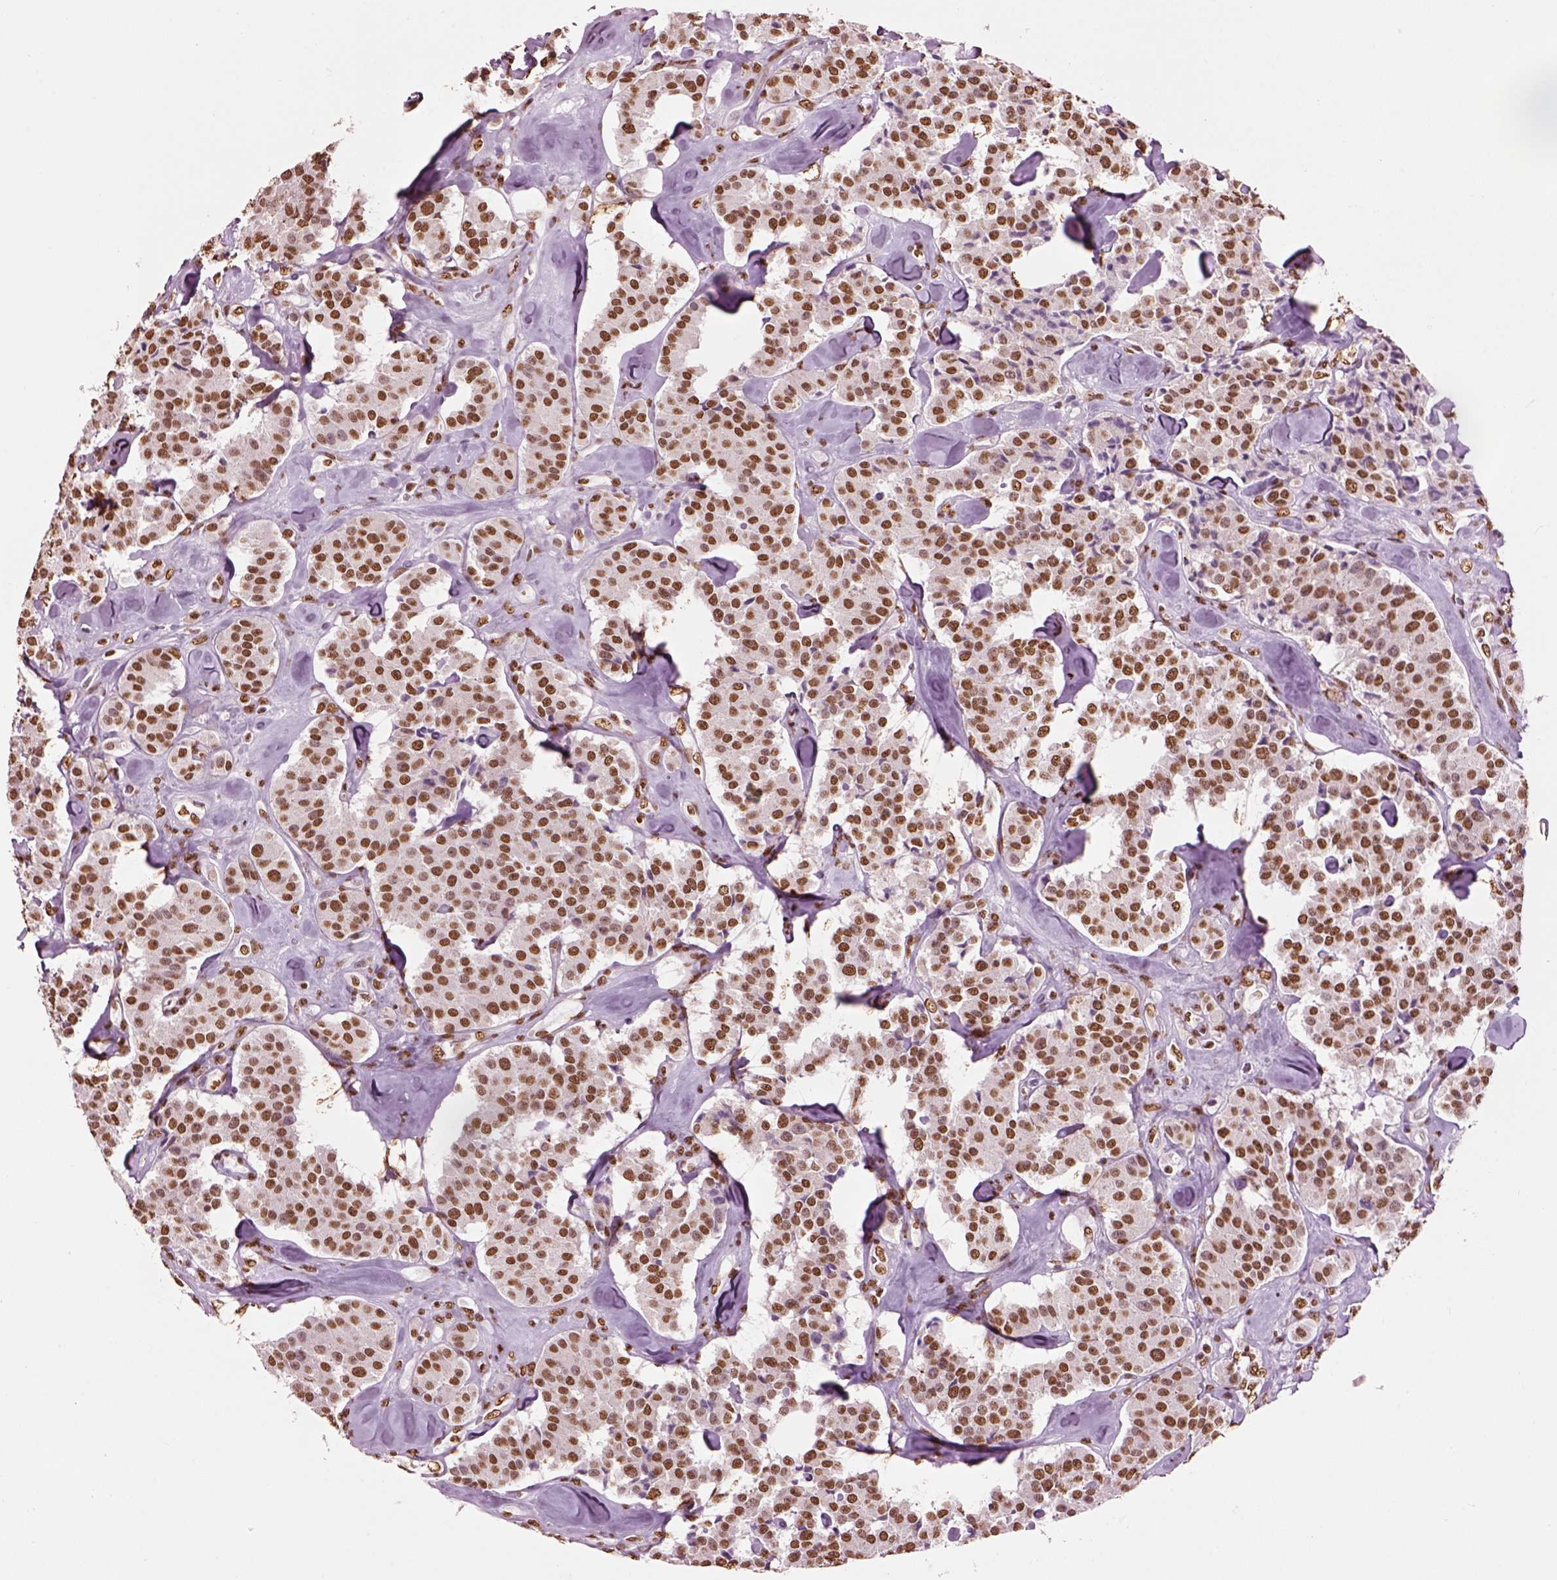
{"staining": {"intensity": "moderate", "quantity": ">75%", "location": "nuclear"}, "tissue": "carcinoid", "cell_type": "Tumor cells", "image_type": "cancer", "snomed": [{"axis": "morphology", "description": "Carcinoid, malignant, NOS"}, {"axis": "topography", "description": "Pancreas"}], "caption": "Human malignant carcinoid stained with a brown dye exhibits moderate nuclear positive expression in approximately >75% of tumor cells.", "gene": "DDX3X", "patient": {"sex": "male", "age": 41}}